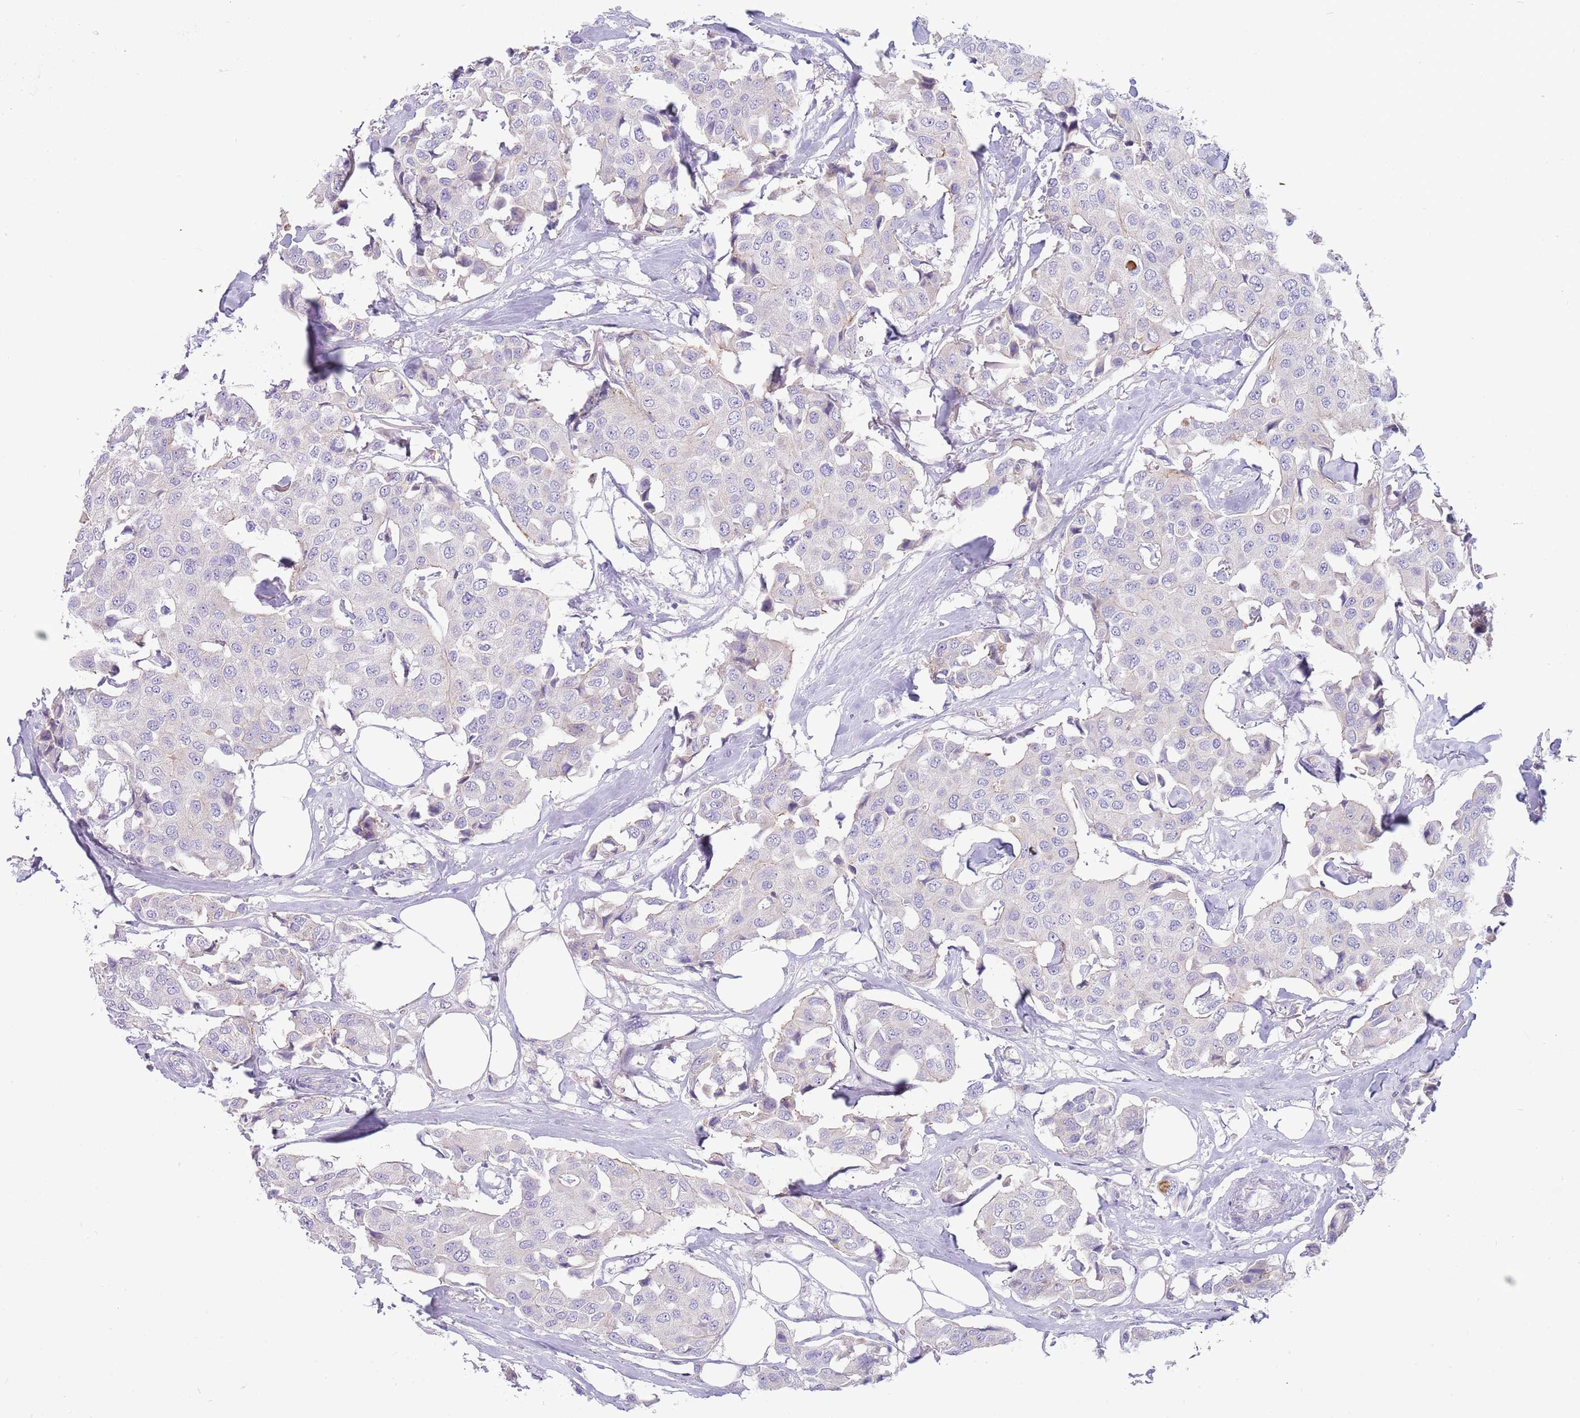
{"staining": {"intensity": "negative", "quantity": "none", "location": "none"}, "tissue": "breast cancer", "cell_type": "Tumor cells", "image_type": "cancer", "snomed": [{"axis": "morphology", "description": "Duct carcinoma"}, {"axis": "topography", "description": "Breast"}], "caption": "This micrograph is of breast intraductal carcinoma stained with immunohistochemistry (IHC) to label a protein in brown with the nuclei are counter-stained blue. There is no staining in tumor cells.", "gene": "DDHD1", "patient": {"sex": "female", "age": 80}}